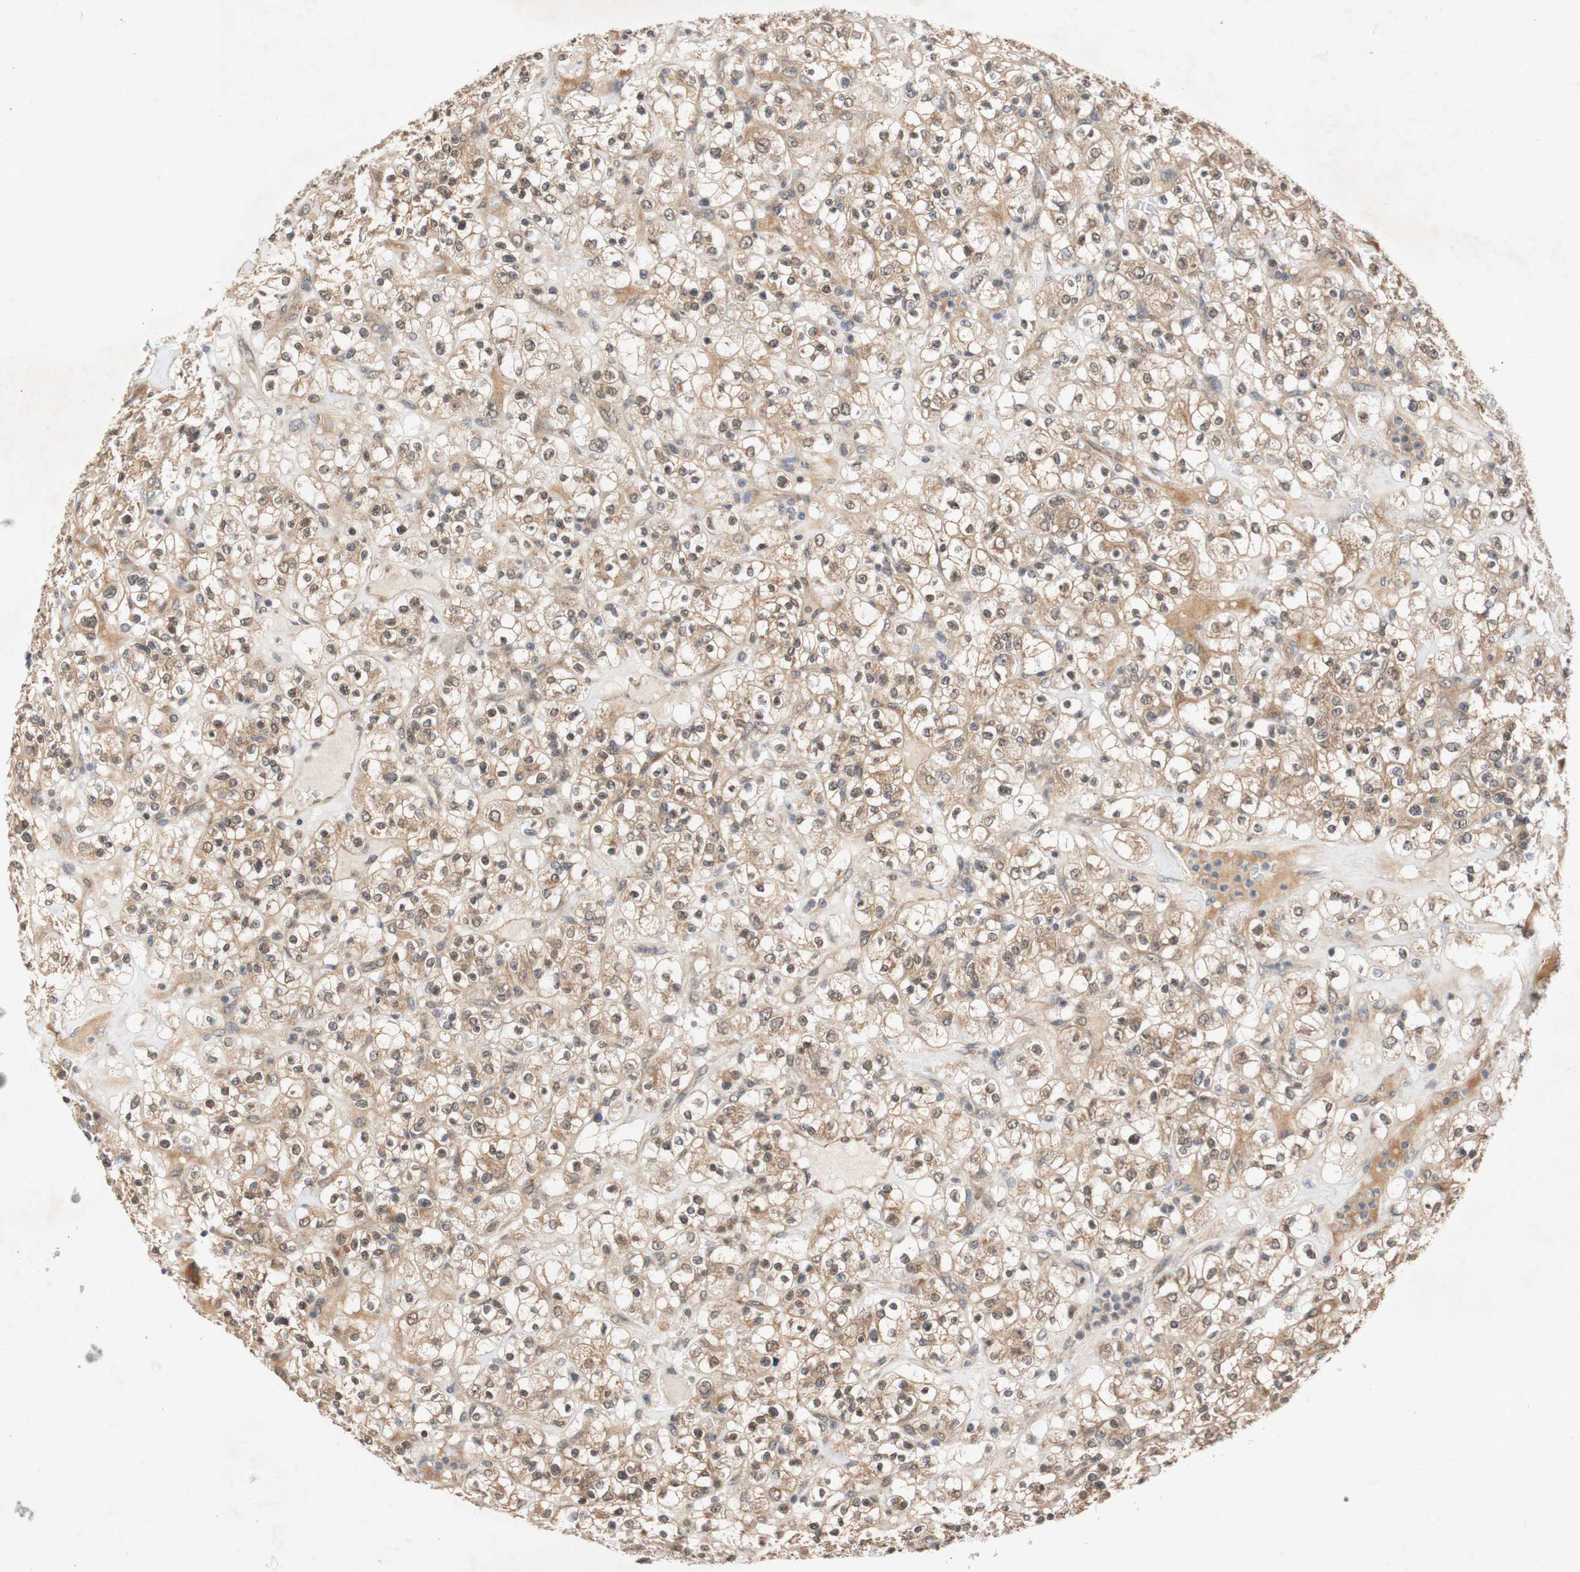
{"staining": {"intensity": "moderate", "quantity": ">75%", "location": "cytoplasmic/membranous,nuclear"}, "tissue": "renal cancer", "cell_type": "Tumor cells", "image_type": "cancer", "snomed": [{"axis": "morphology", "description": "Normal tissue, NOS"}, {"axis": "morphology", "description": "Adenocarcinoma, NOS"}, {"axis": "topography", "description": "Kidney"}], "caption": "Moderate cytoplasmic/membranous and nuclear staining for a protein is appreciated in approximately >75% of tumor cells of adenocarcinoma (renal) using immunohistochemistry.", "gene": "PIN1", "patient": {"sex": "female", "age": 72}}